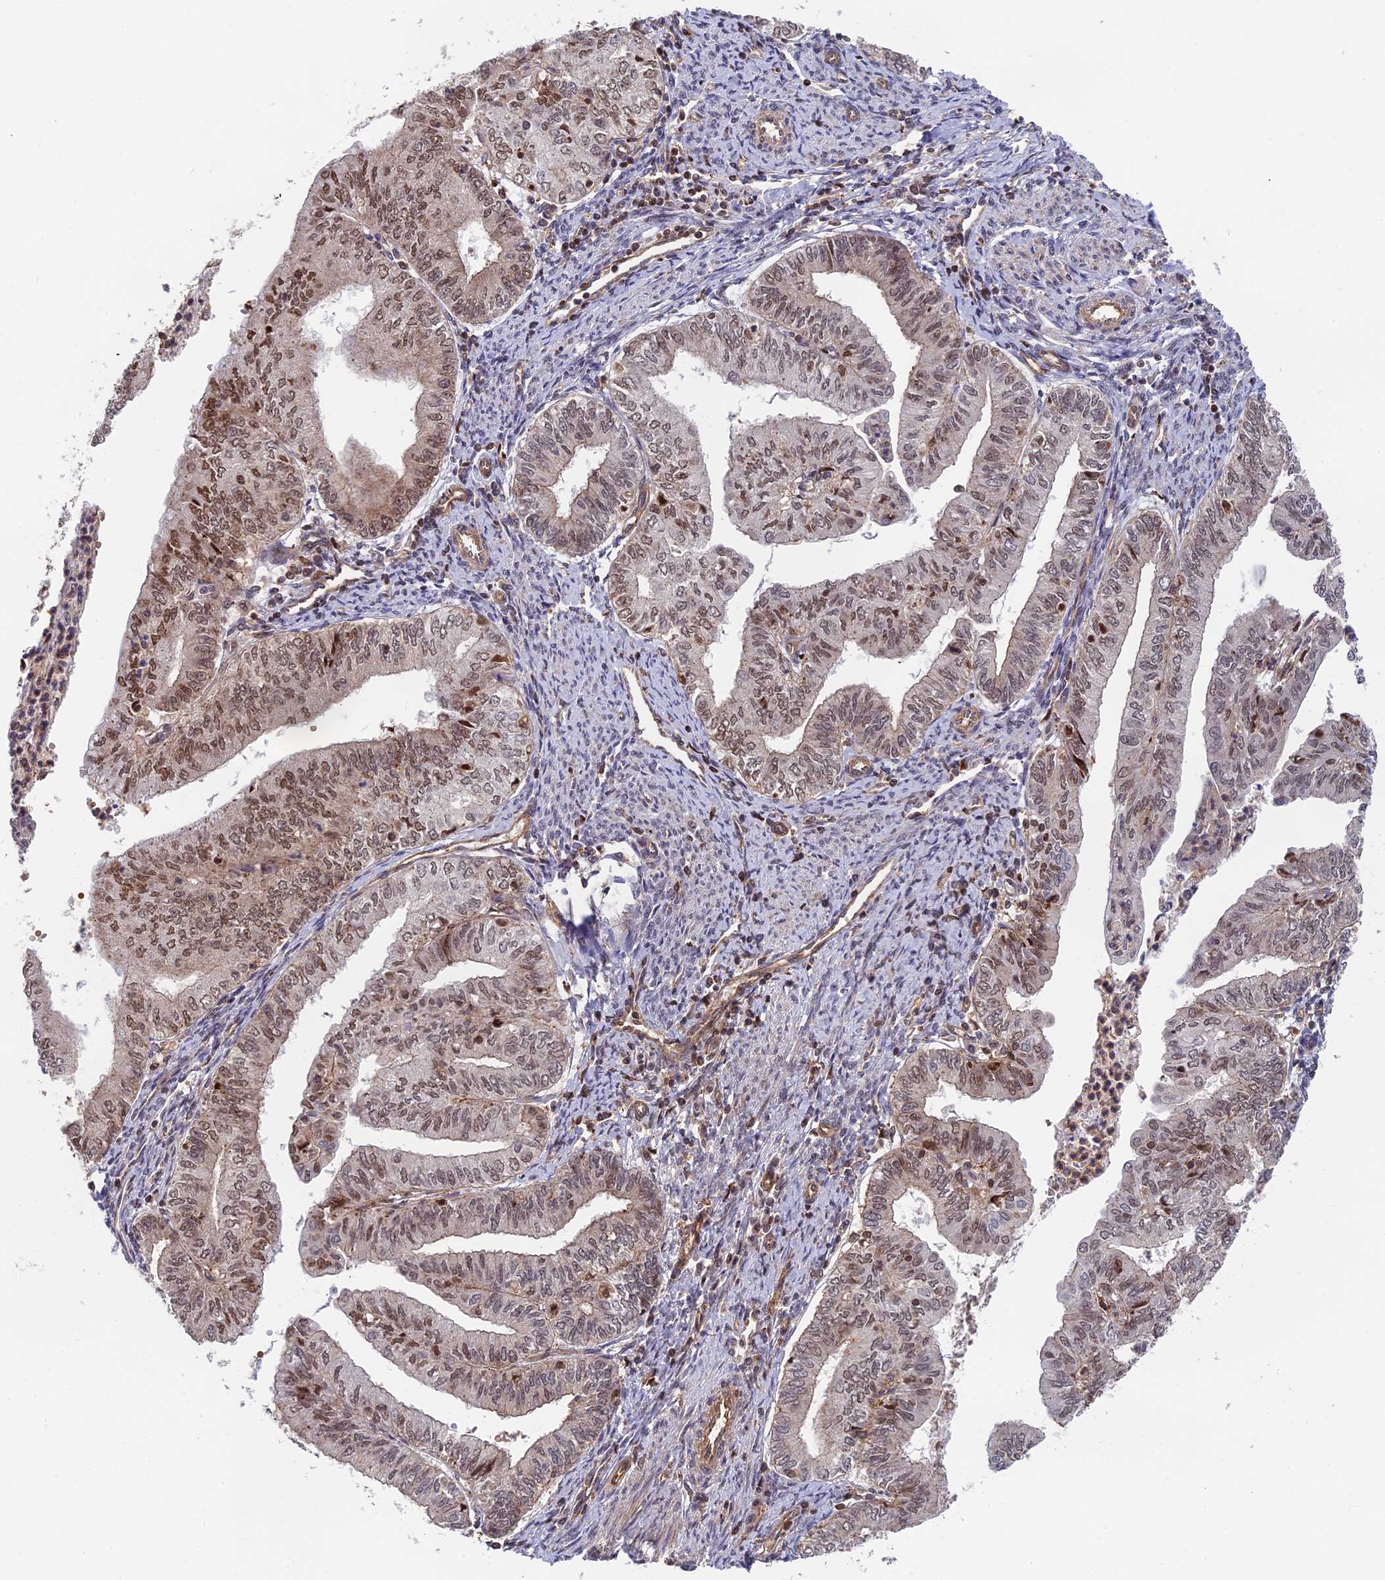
{"staining": {"intensity": "moderate", "quantity": "25%-75%", "location": "nuclear"}, "tissue": "endometrial cancer", "cell_type": "Tumor cells", "image_type": "cancer", "snomed": [{"axis": "morphology", "description": "Adenocarcinoma, NOS"}, {"axis": "topography", "description": "Endometrium"}], "caption": "Immunohistochemistry (DAB) staining of endometrial cancer (adenocarcinoma) displays moderate nuclear protein expression in approximately 25%-75% of tumor cells.", "gene": "OSBPL1A", "patient": {"sex": "female", "age": 66}}